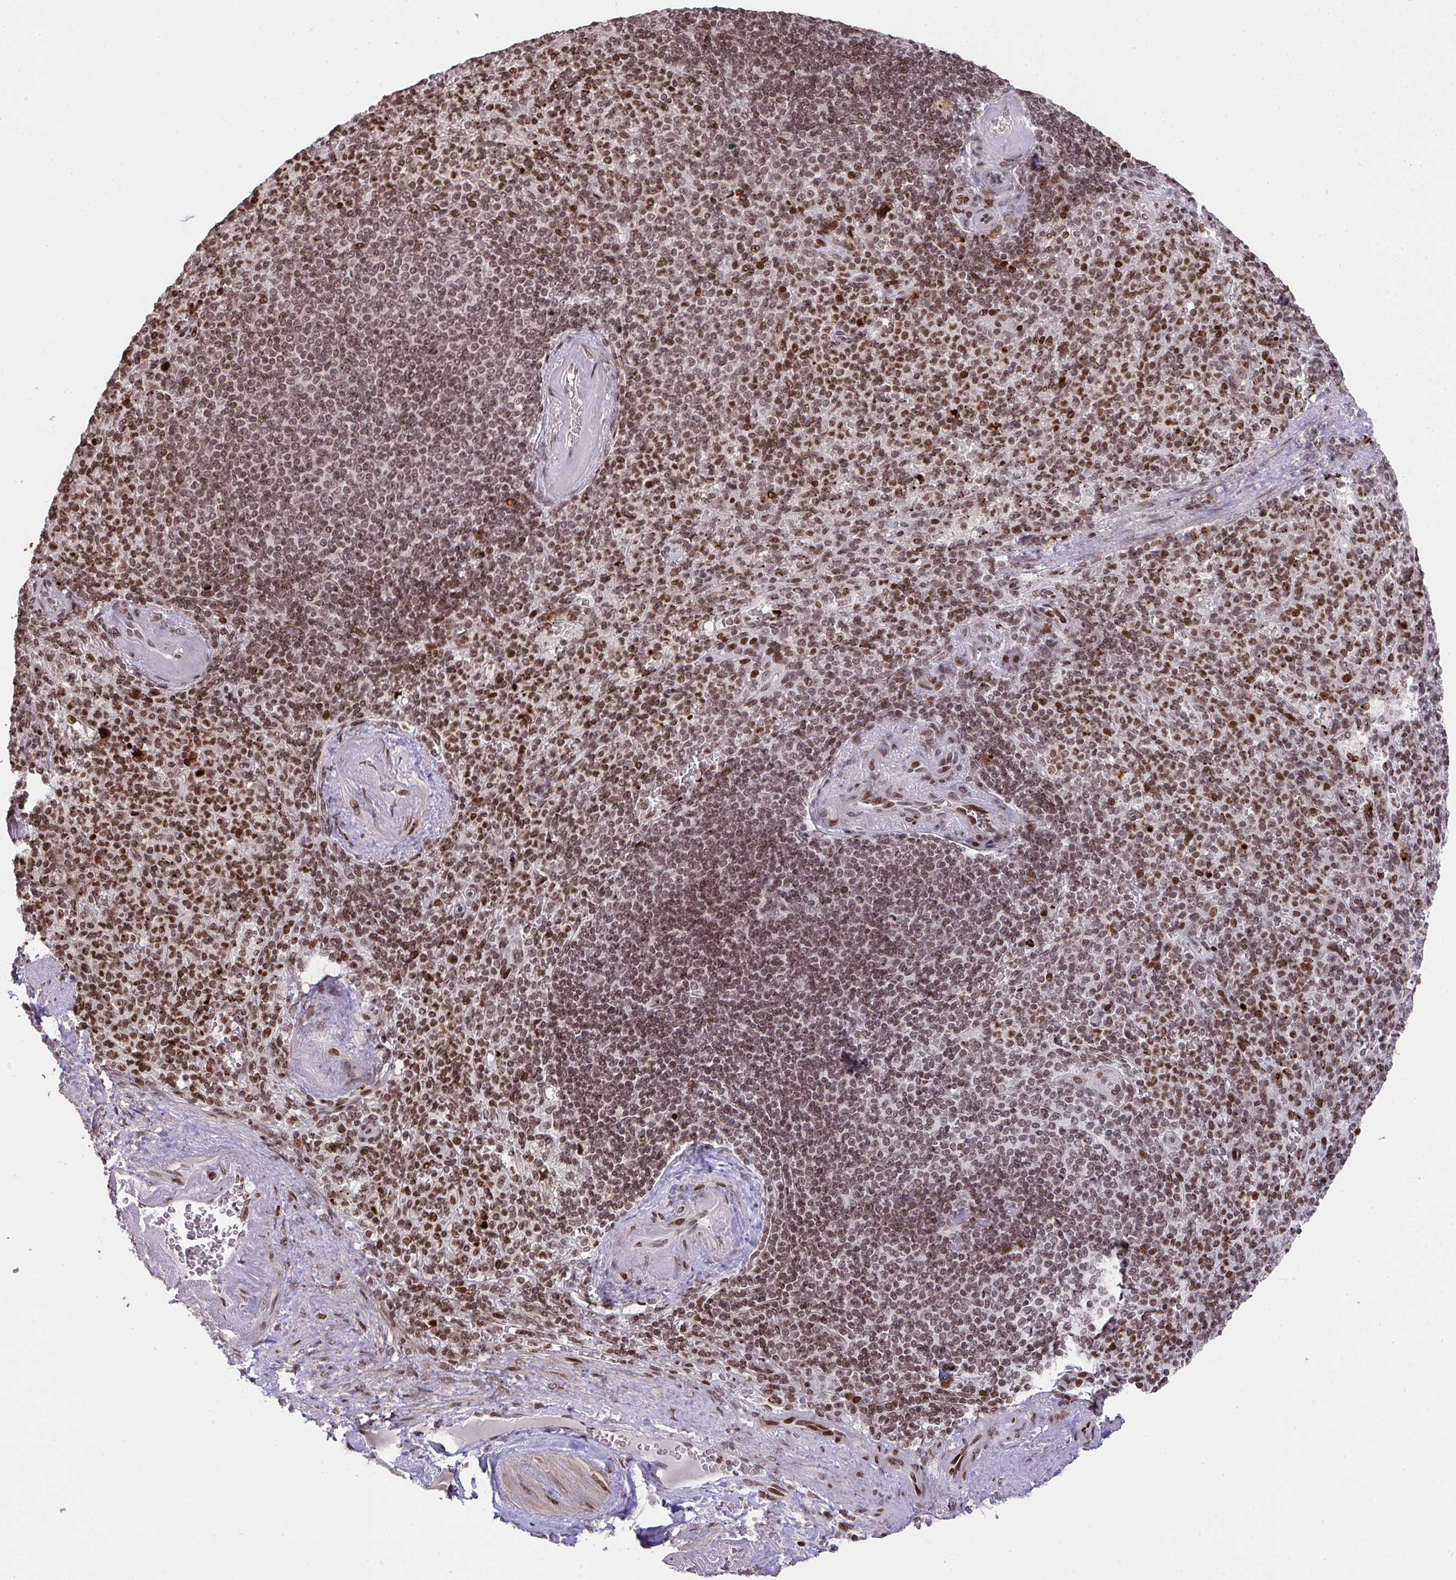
{"staining": {"intensity": "moderate", "quantity": ">75%", "location": "nuclear"}, "tissue": "spleen", "cell_type": "Cells in red pulp", "image_type": "normal", "snomed": [{"axis": "morphology", "description": "Normal tissue, NOS"}, {"axis": "topography", "description": "Spleen"}], "caption": "Normal spleen displays moderate nuclear staining in about >75% of cells in red pulp, visualized by immunohistochemistry.", "gene": "NIP7", "patient": {"sex": "female", "age": 74}}